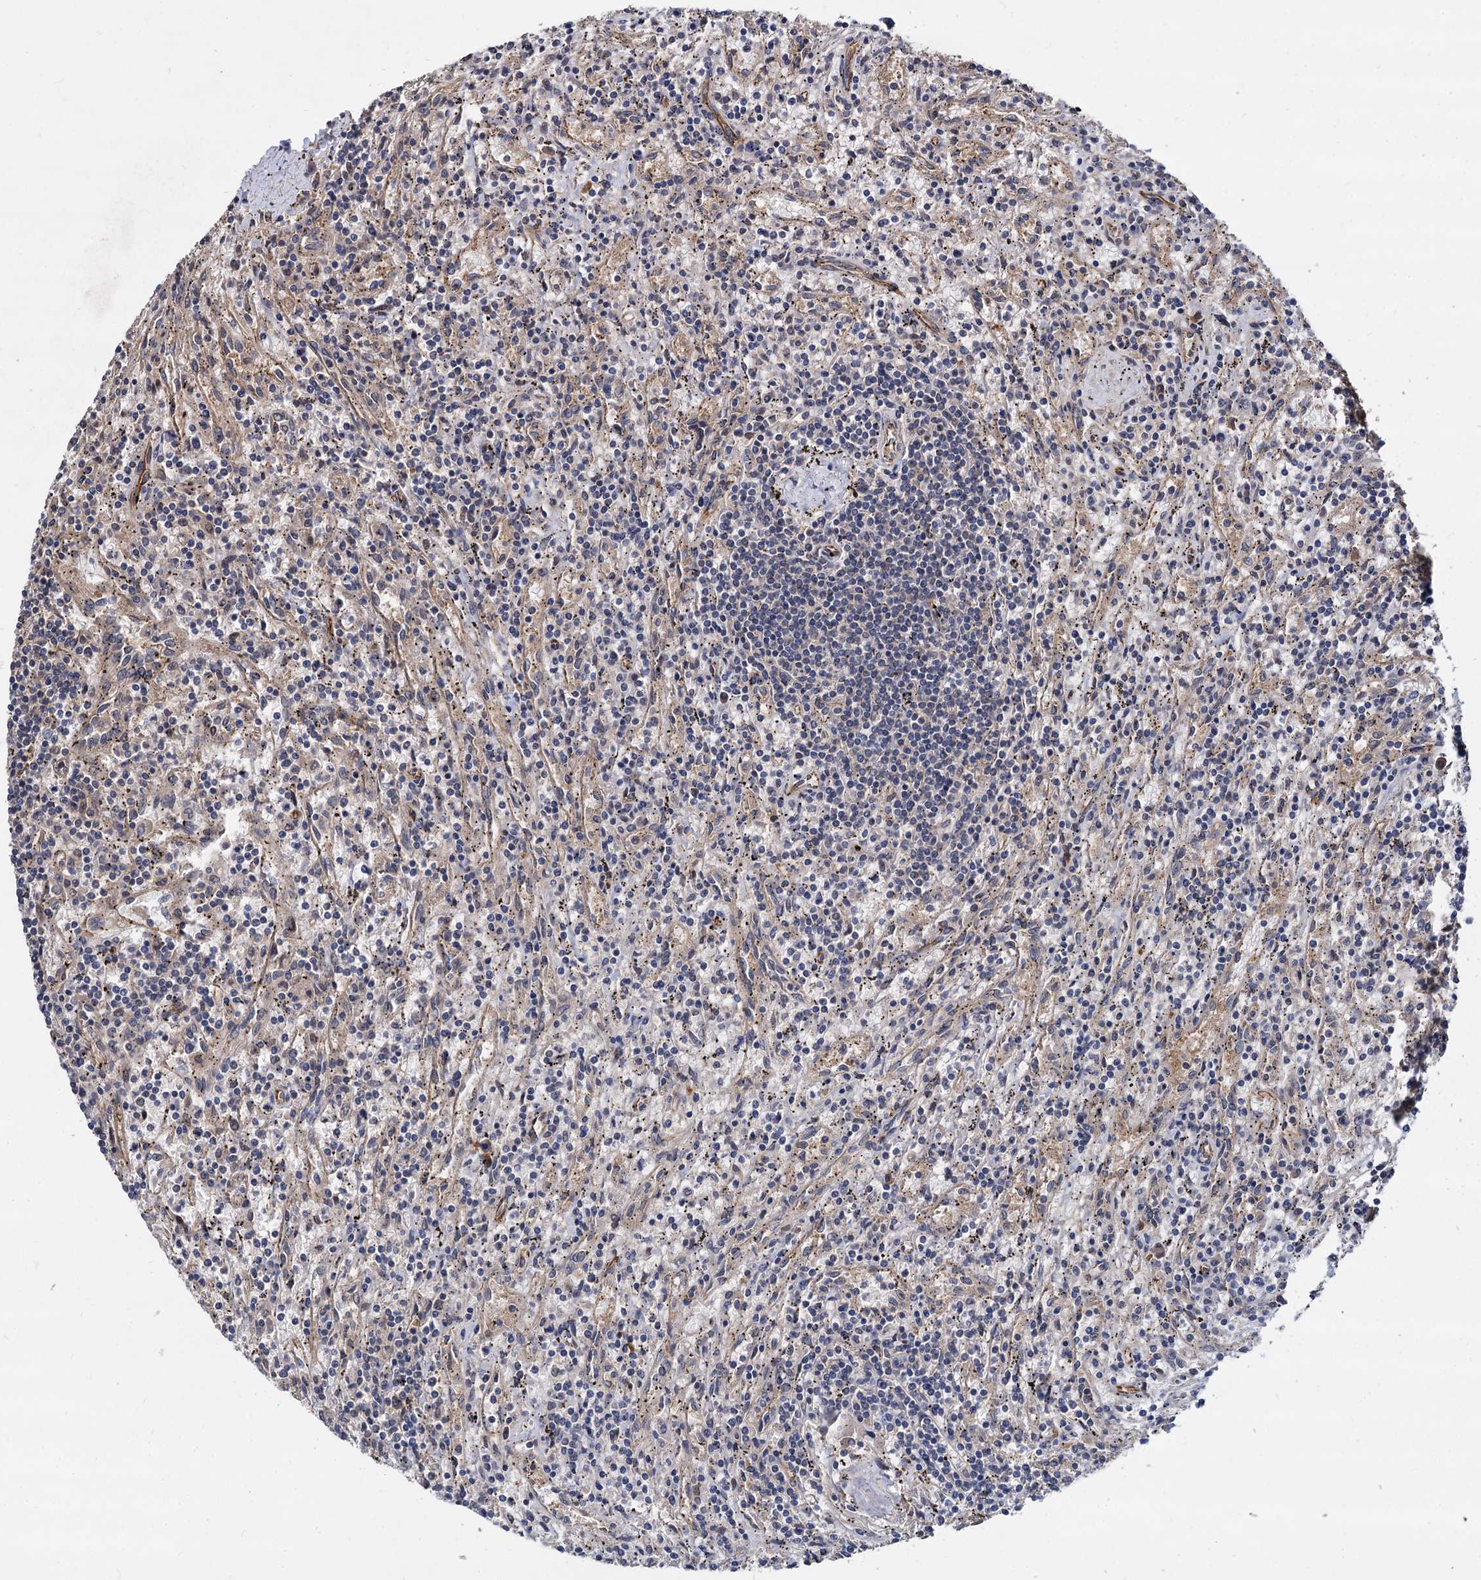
{"staining": {"intensity": "negative", "quantity": "none", "location": "none"}, "tissue": "lymphoma", "cell_type": "Tumor cells", "image_type": "cancer", "snomed": [{"axis": "morphology", "description": "Malignant lymphoma, non-Hodgkin's type, Low grade"}, {"axis": "topography", "description": "Spleen"}], "caption": "An IHC micrograph of lymphoma is shown. There is no staining in tumor cells of lymphoma.", "gene": "PSMD4", "patient": {"sex": "male", "age": 76}}